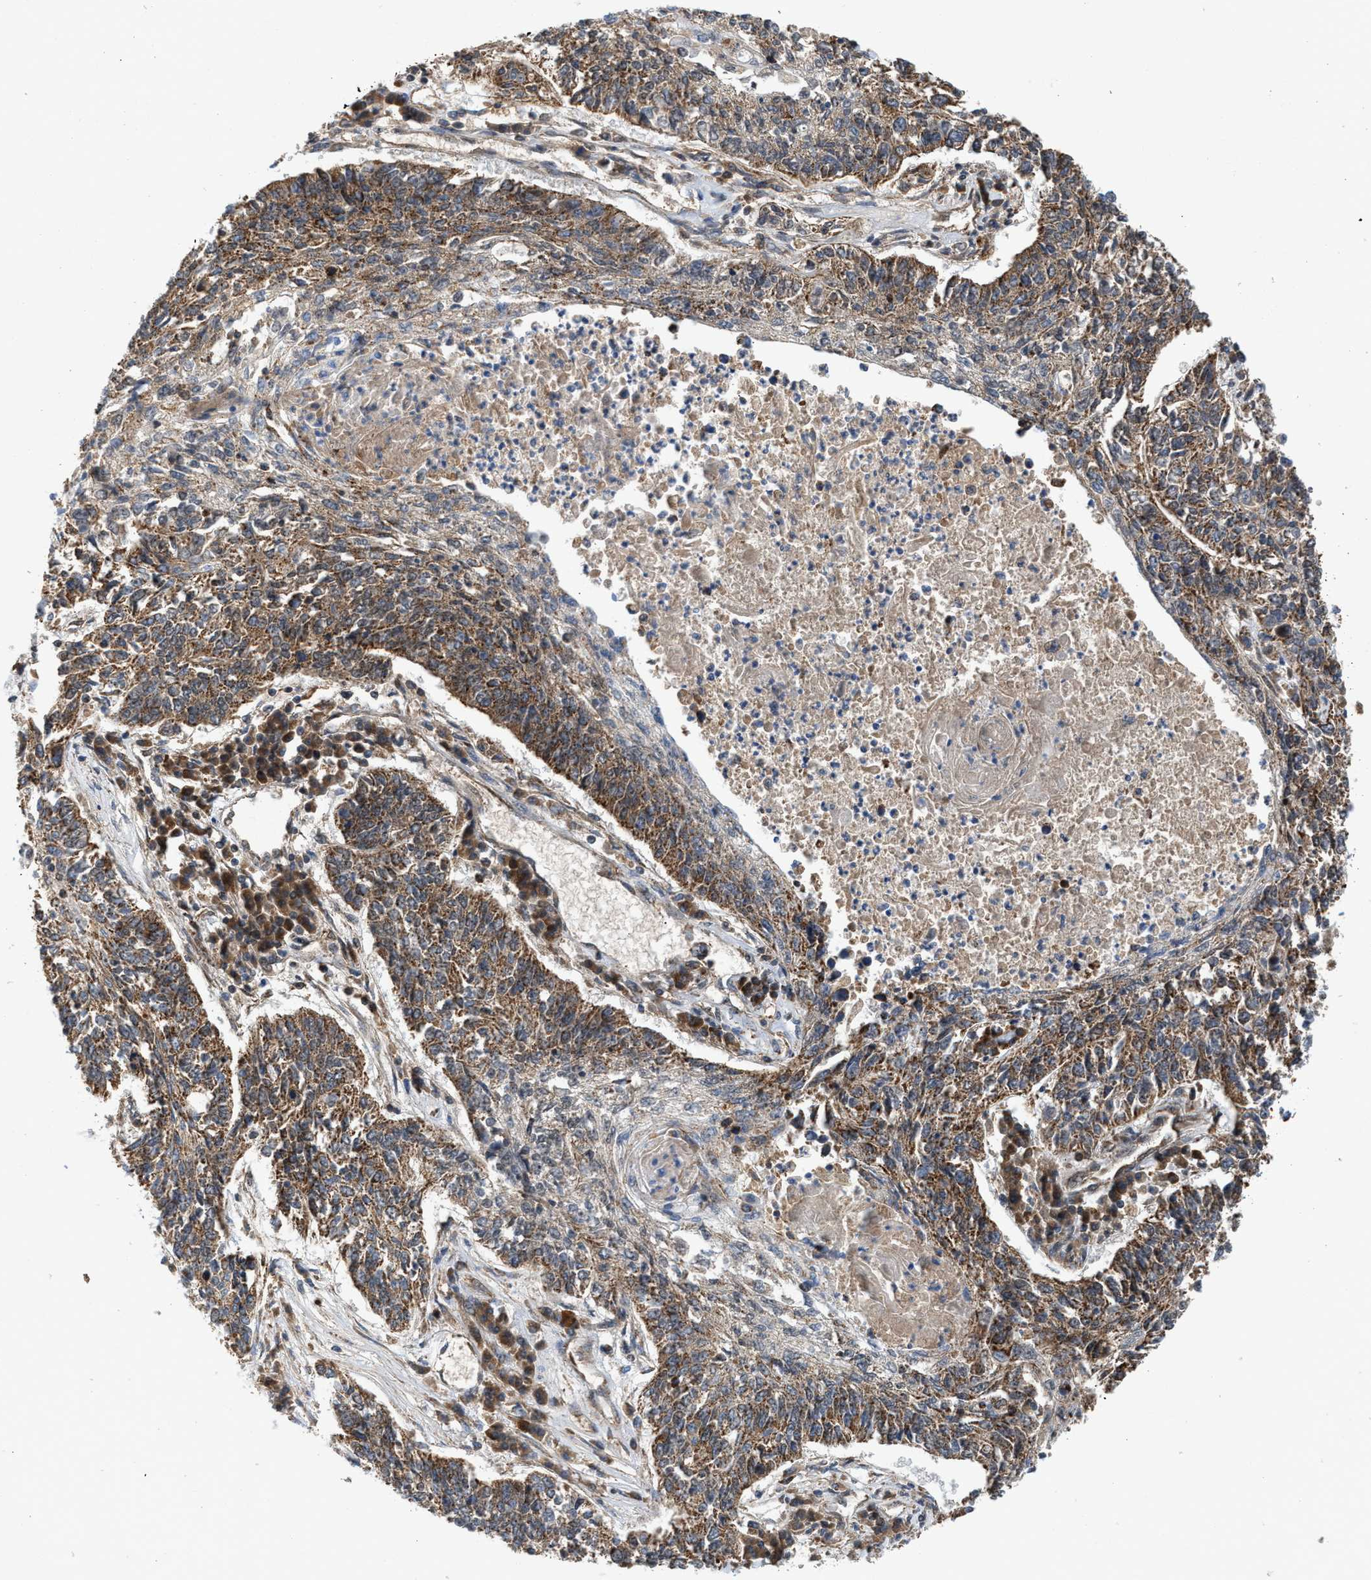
{"staining": {"intensity": "moderate", "quantity": ">75%", "location": "cytoplasmic/membranous"}, "tissue": "lung cancer", "cell_type": "Tumor cells", "image_type": "cancer", "snomed": [{"axis": "morphology", "description": "Normal tissue, NOS"}, {"axis": "morphology", "description": "Squamous cell carcinoma, NOS"}, {"axis": "topography", "description": "Cartilage tissue"}, {"axis": "topography", "description": "Bronchus"}, {"axis": "topography", "description": "Lung"}], "caption": "Immunohistochemistry histopathology image of lung squamous cell carcinoma stained for a protein (brown), which displays medium levels of moderate cytoplasmic/membranous staining in about >75% of tumor cells.", "gene": "PMPCA", "patient": {"sex": "female", "age": 49}}